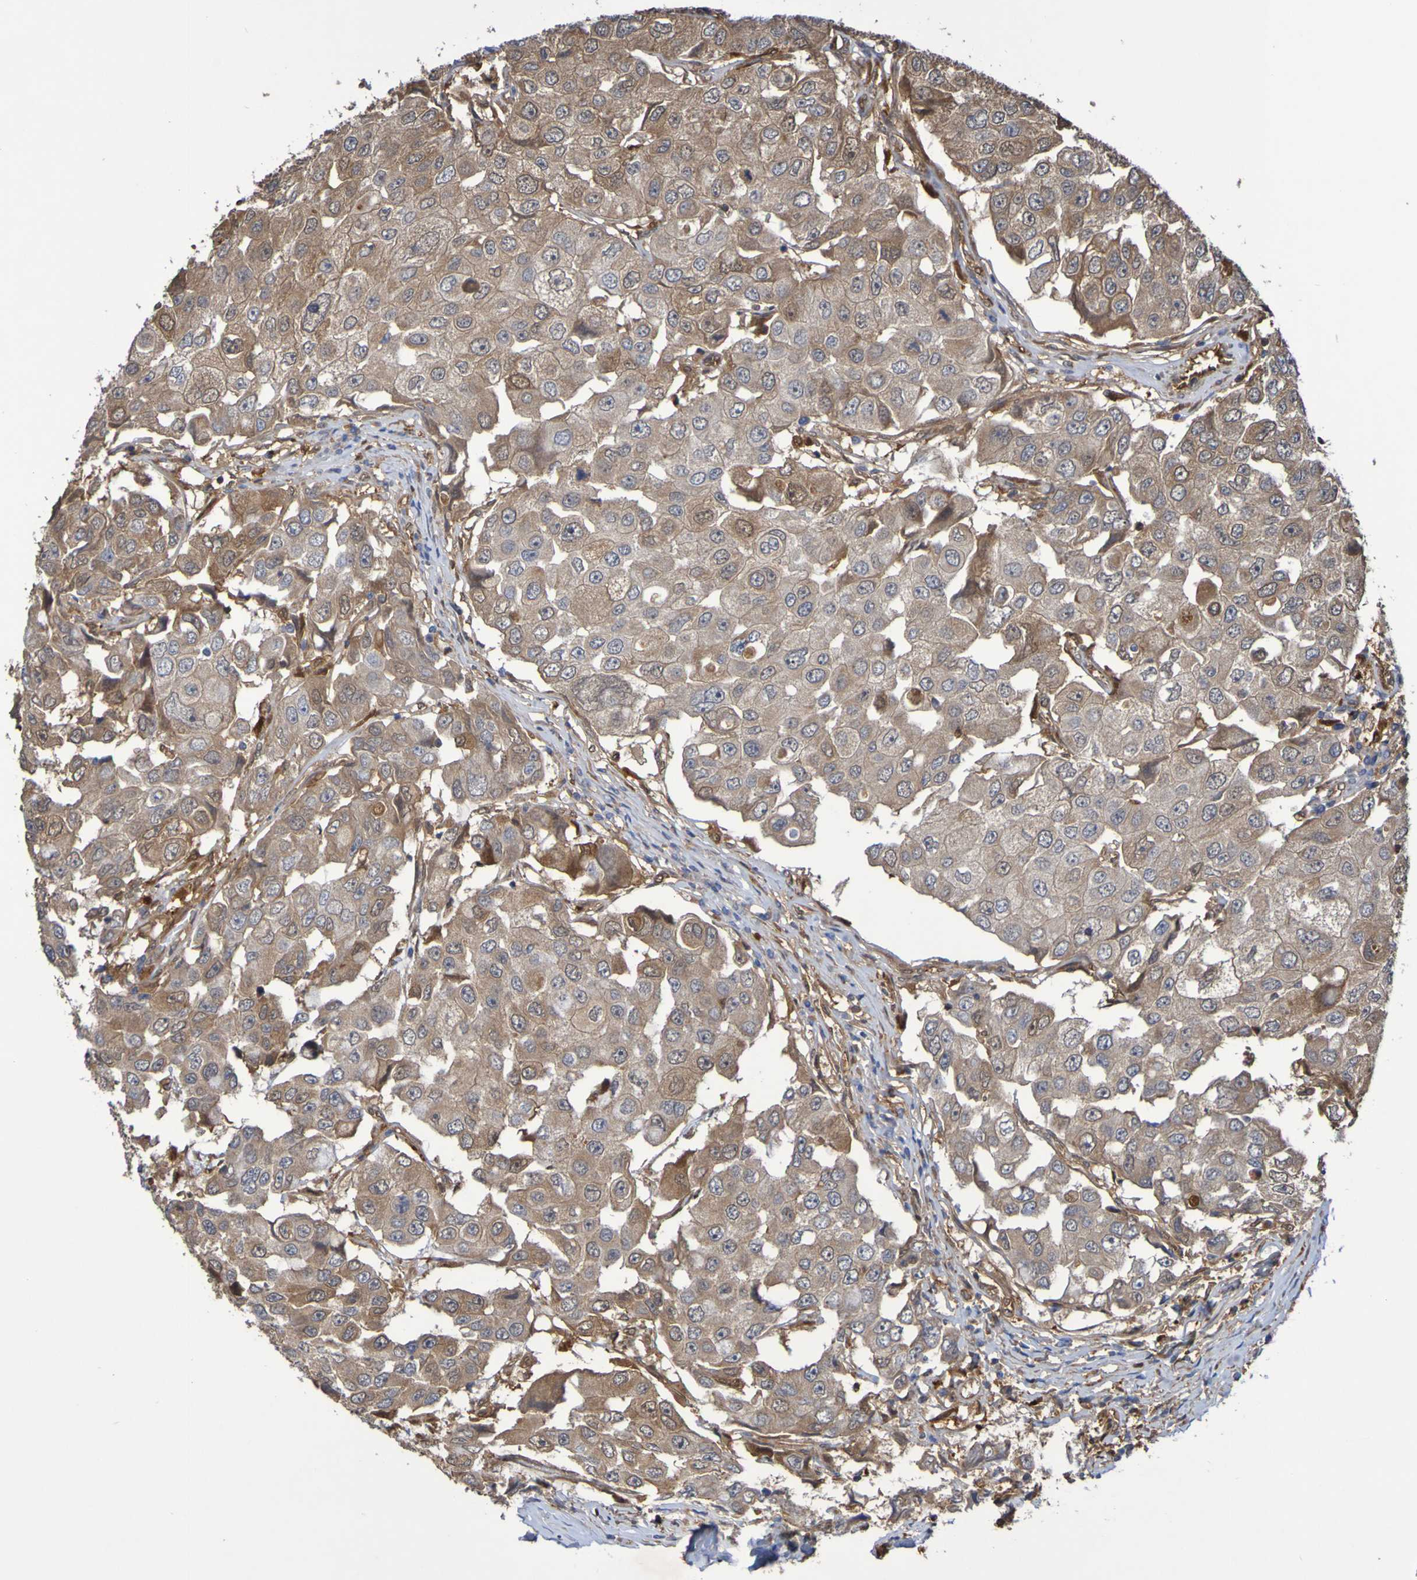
{"staining": {"intensity": "moderate", "quantity": ">75%", "location": "cytoplasmic/membranous"}, "tissue": "breast cancer", "cell_type": "Tumor cells", "image_type": "cancer", "snomed": [{"axis": "morphology", "description": "Duct carcinoma"}, {"axis": "topography", "description": "Breast"}], "caption": "Immunohistochemistry of human breast intraductal carcinoma displays medium levels of moderate cytoplasmic/membranous expression in about >75% of tumor cells. Ihc stains the protein in brown and the nuclei are stained blue.", "gene": "SERPINB6", "patient": {"sex": "female", "age": 27}}